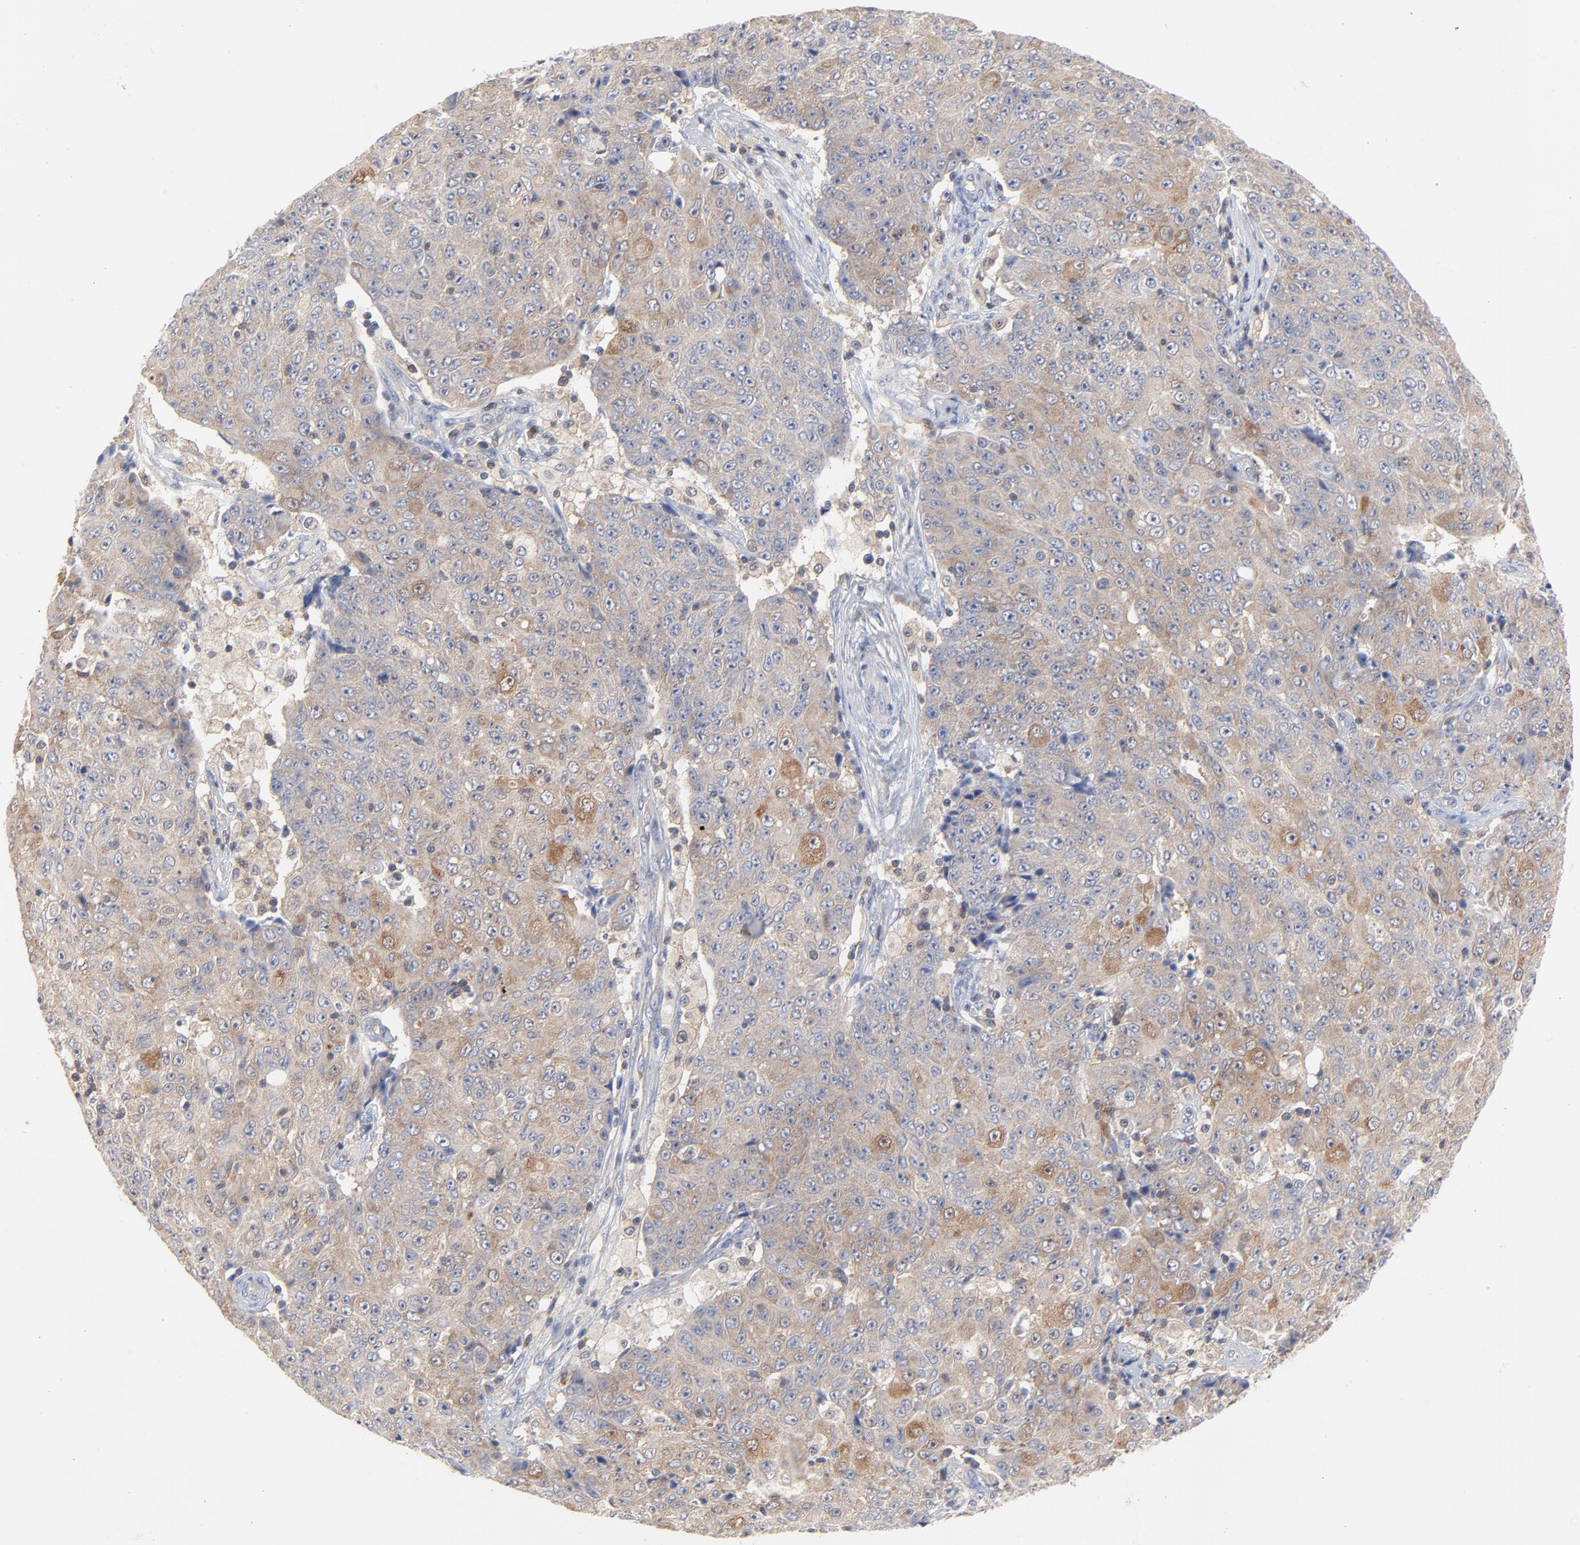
{"staining": {"intensity": "moderate", "quantity": ">75%", "location": "cytoplasmic/membranous"}, "tissue": "ovarian cancer", "cell_type": "Tumor cells", "image_type": "cancer", "snomed": [{"axis": "morphology", "description": "Carcinoma, endometroid"}, {"axis": "topography", "description": "Ovary"}], "caption": "Ovarian endometroid carcinoma stained with a protein marker exhibits moderate staining in tumor cells.", "gene": "CAB39L", "patient": {"sex": "female", "age": 42}}